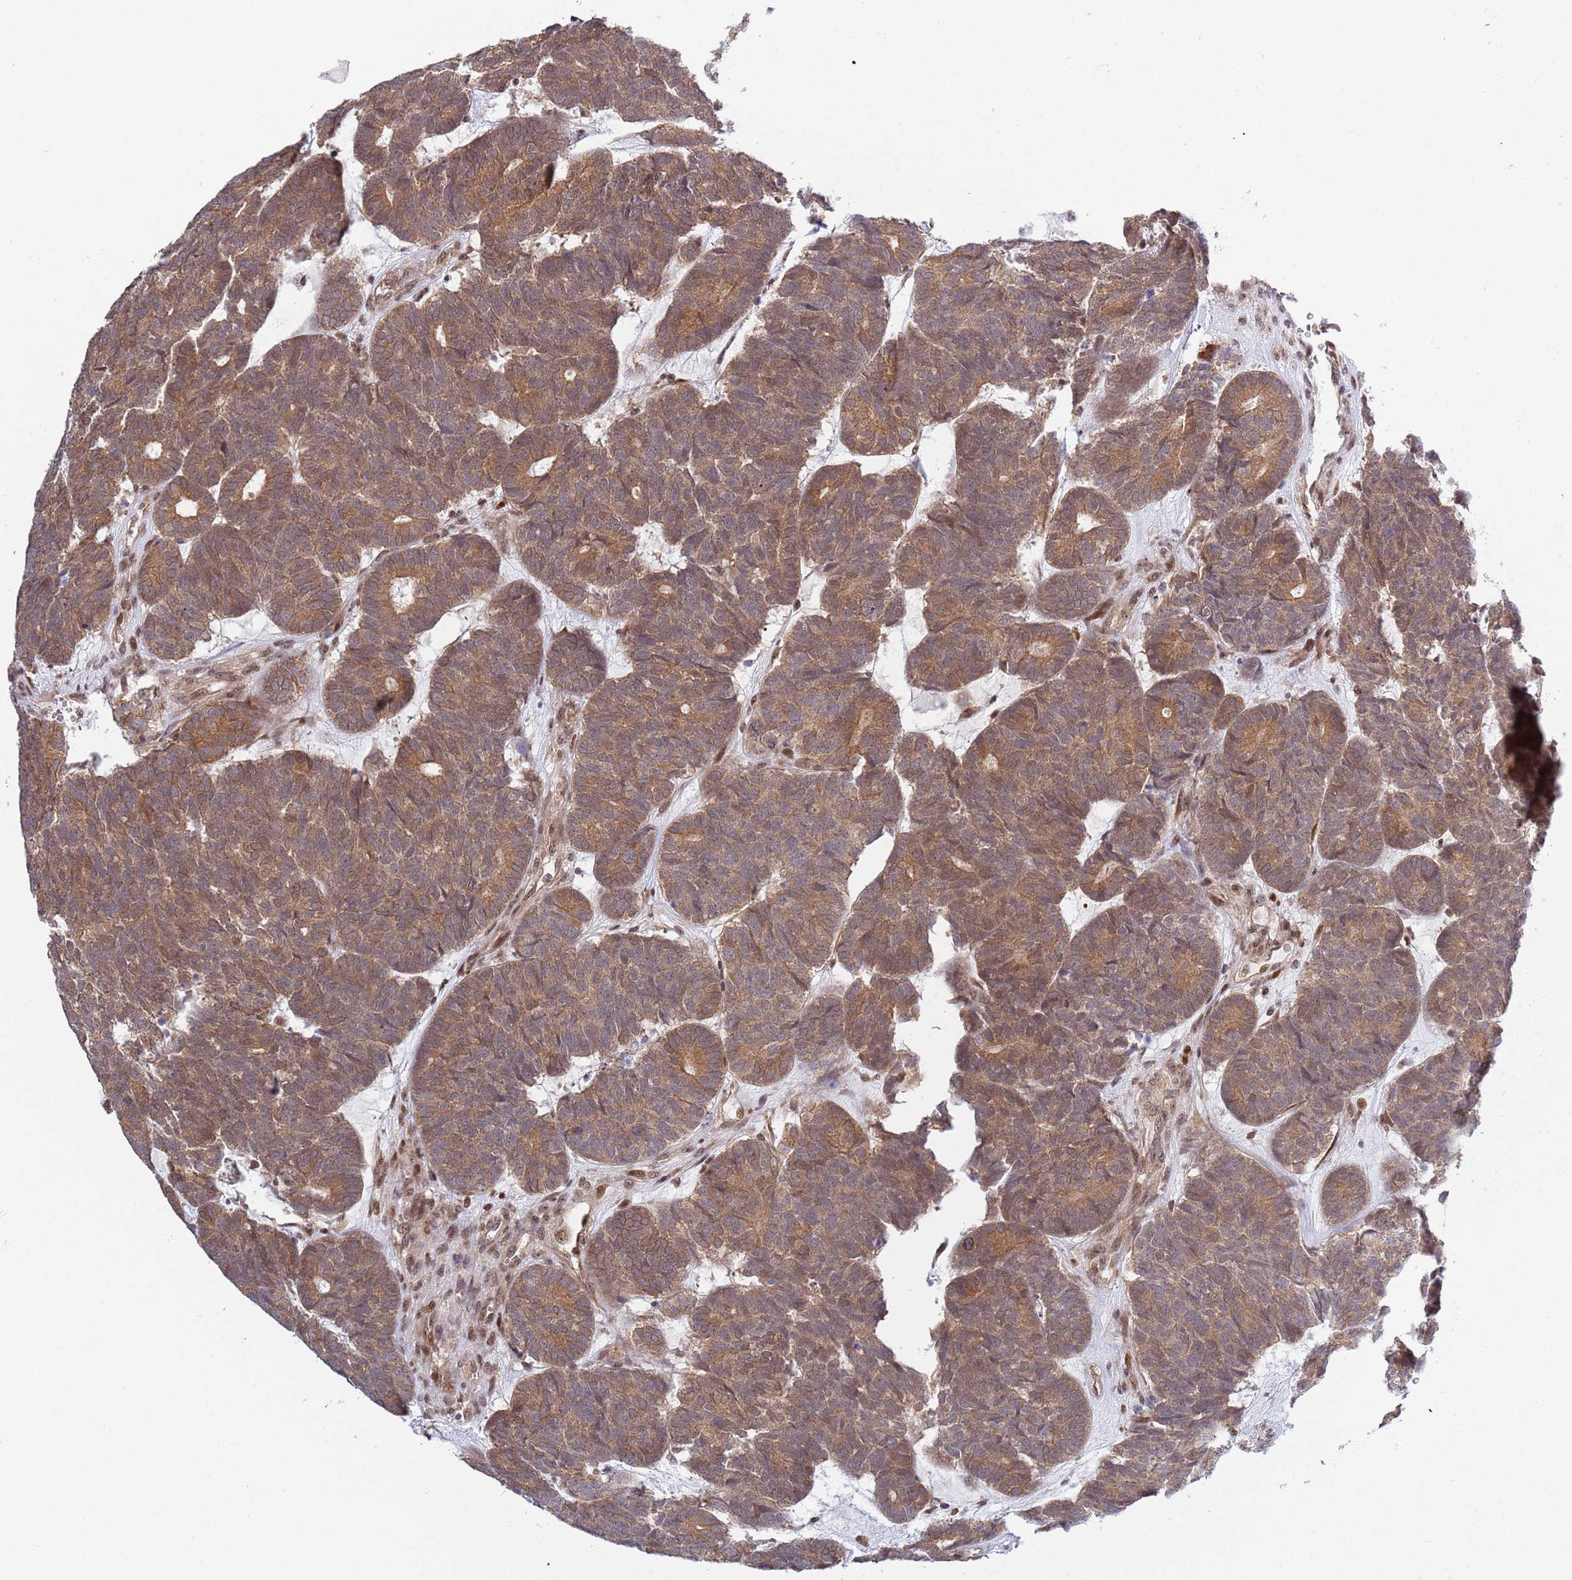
{"staining": {"intensity": "moderate", "quantity": ">75%", "location": "cytoplasmic/membranous"}, "tissue": "head and neck cancer", "cell_type": "Tumor cells", "image_type": "cancer", "snomed": [{"axis": "morphology", "description": "Adenocarcinoma, NOS"}, {"axis": "topography", "description": "Head-Neck"}], "caption": "This is an image of IHC staining of adenocarcinoma (head and neck), which shows moderate expression in the cytoplasmic/membranous of tumor cells.", "gene": "TBX10", "patient": {"sex": "female", "age": 81}}